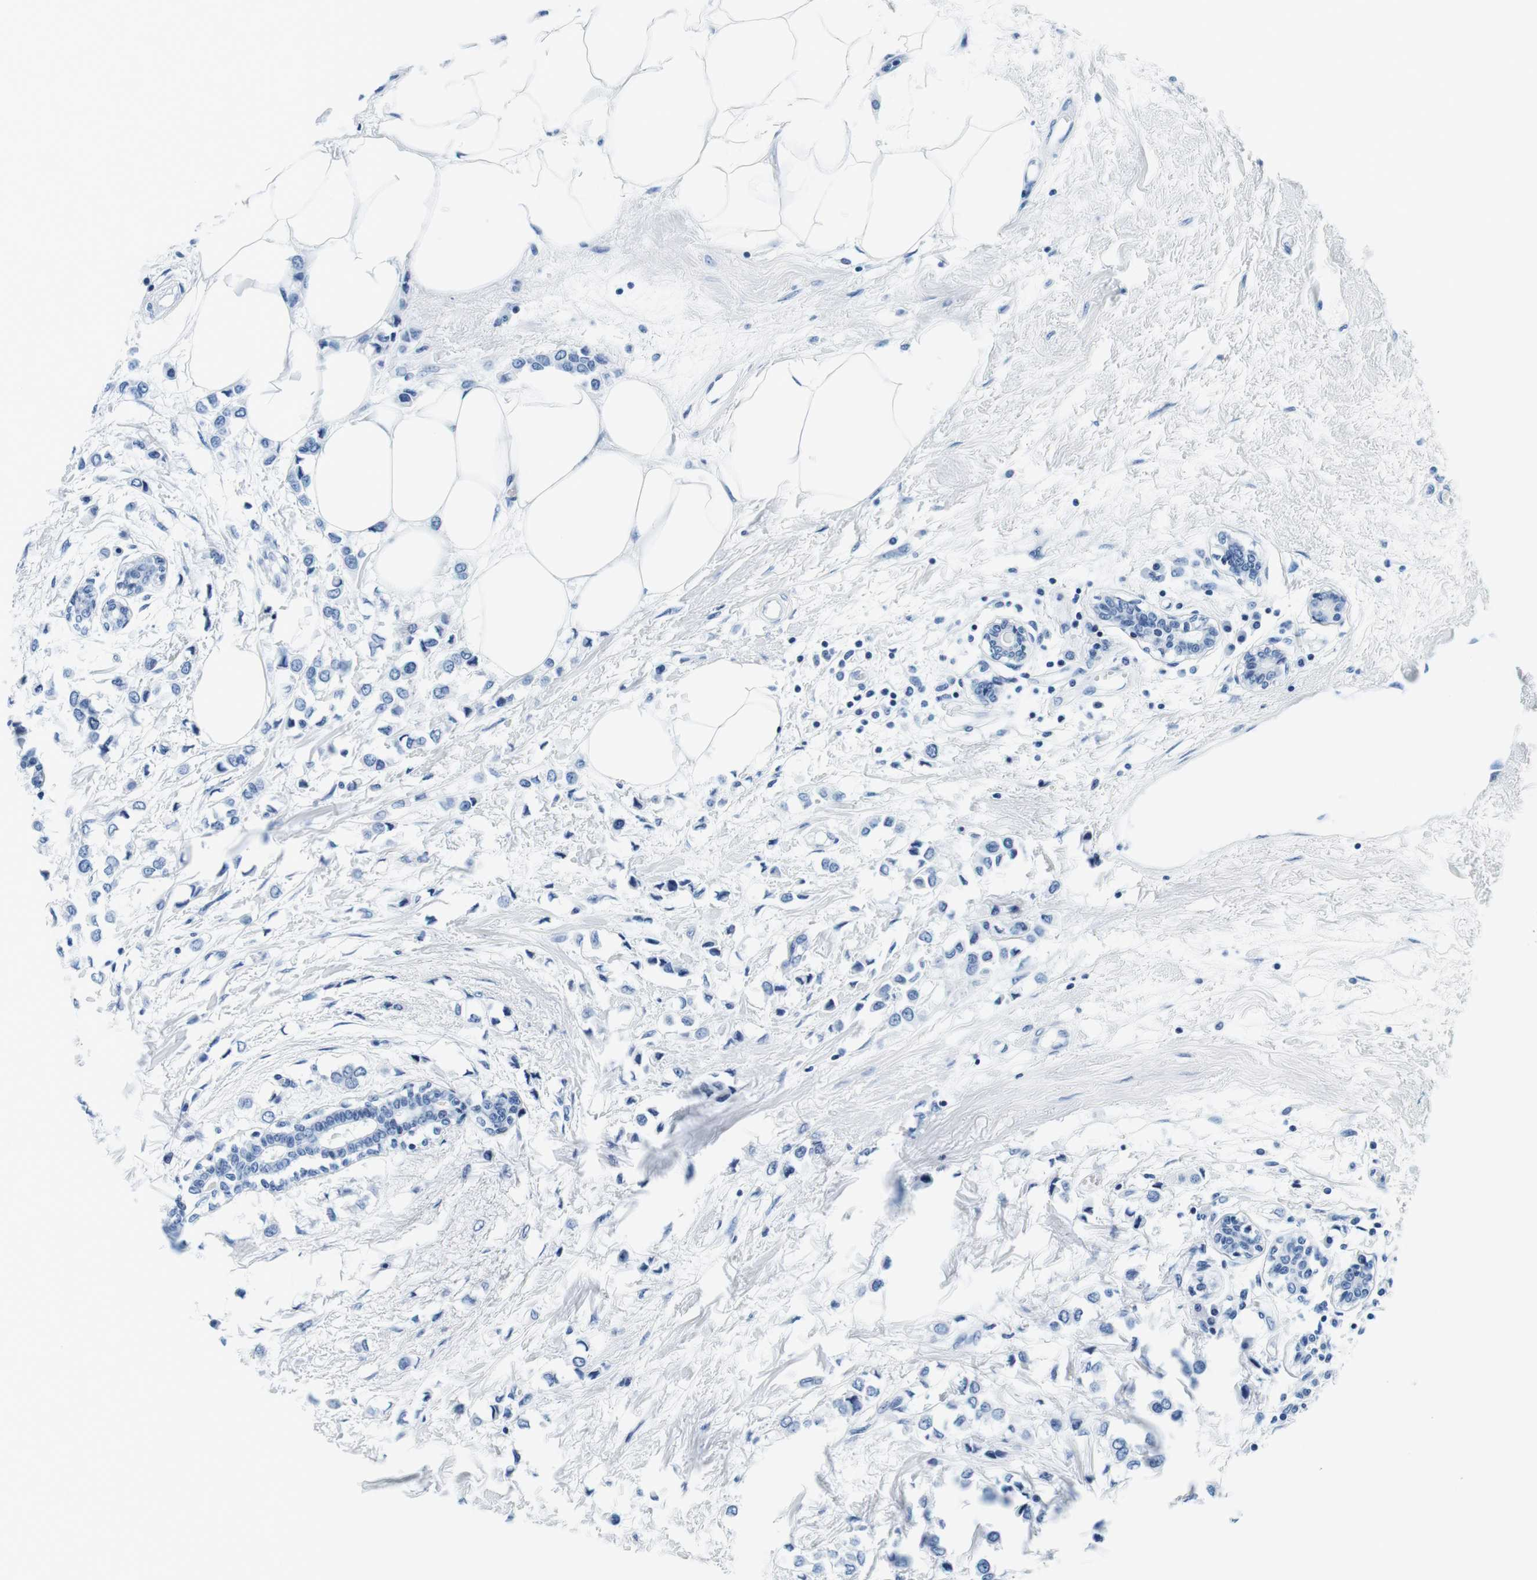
{"staining": {"intensity": "negative", "quantity": "none", "location": "none"}, "tissue": "breast cancer", "cell_type": "Tumor cells", "image_type": "cancer", "snomed": [{"axis": "morphology", "description": "Lobular carcinoma"}, {"axis": "topography", "description": "Breast"}], "caption": "The micrograph shows no staining of tumor cells in lobular carcinoma (breast).", "gene": "ELANE", "patient": {"sex": "female", "age": 51}}